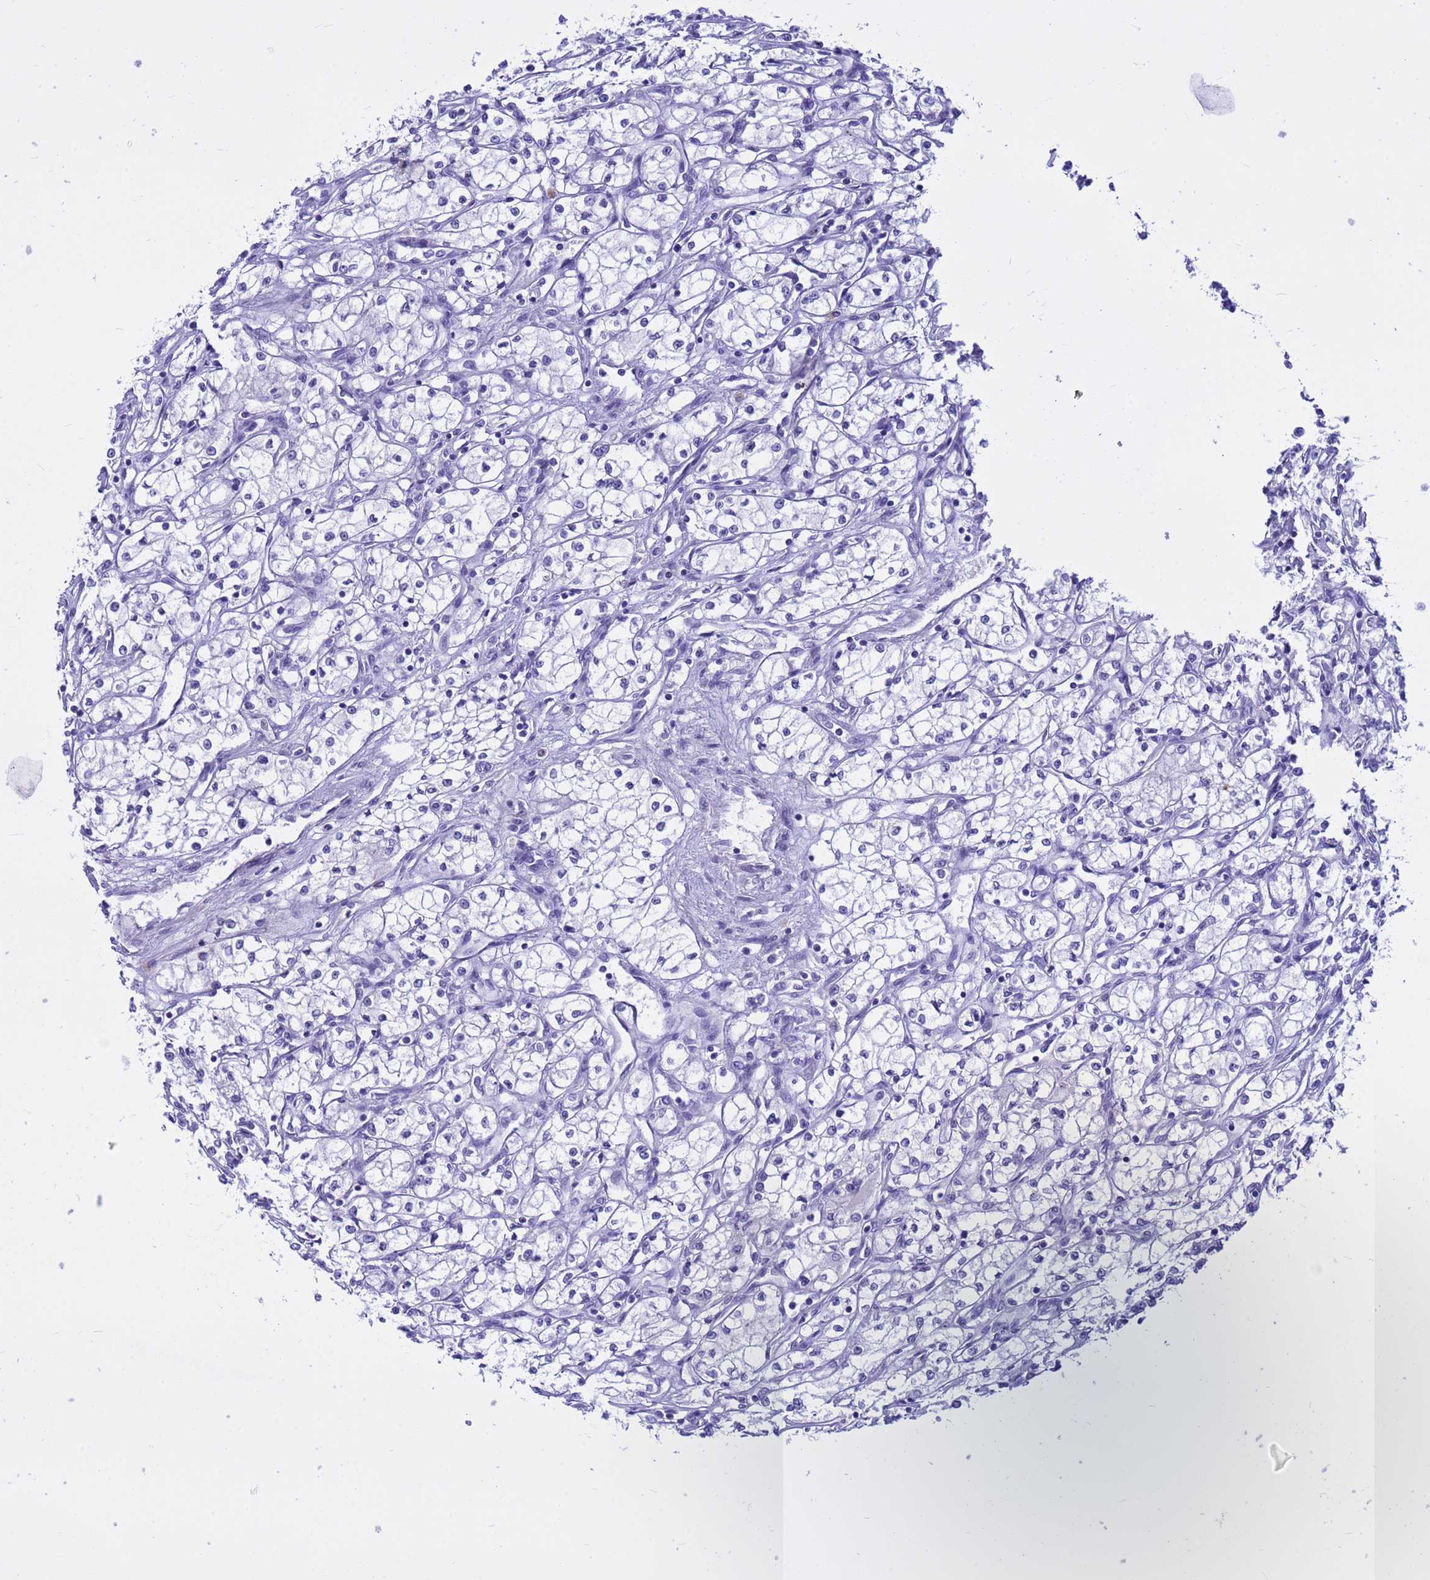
{"staining": {"intensity": "negative", "quantity": "none", "location": "none"}, "tissue": "renal cancer", "cell_type": "Tumor cells", "image_type": "cancer", "snomed": [{"axis": "morphology", "description": "Adenocarcinoma, NOS"}, {"axis": "topography", "description": "Kidney"}], "caption": "Immunohistochemistry of renal cancer exhibits no positivity in tumor cells.", "gene": "DMRTC2", "patient": {"sex": "male", "age": 59}}